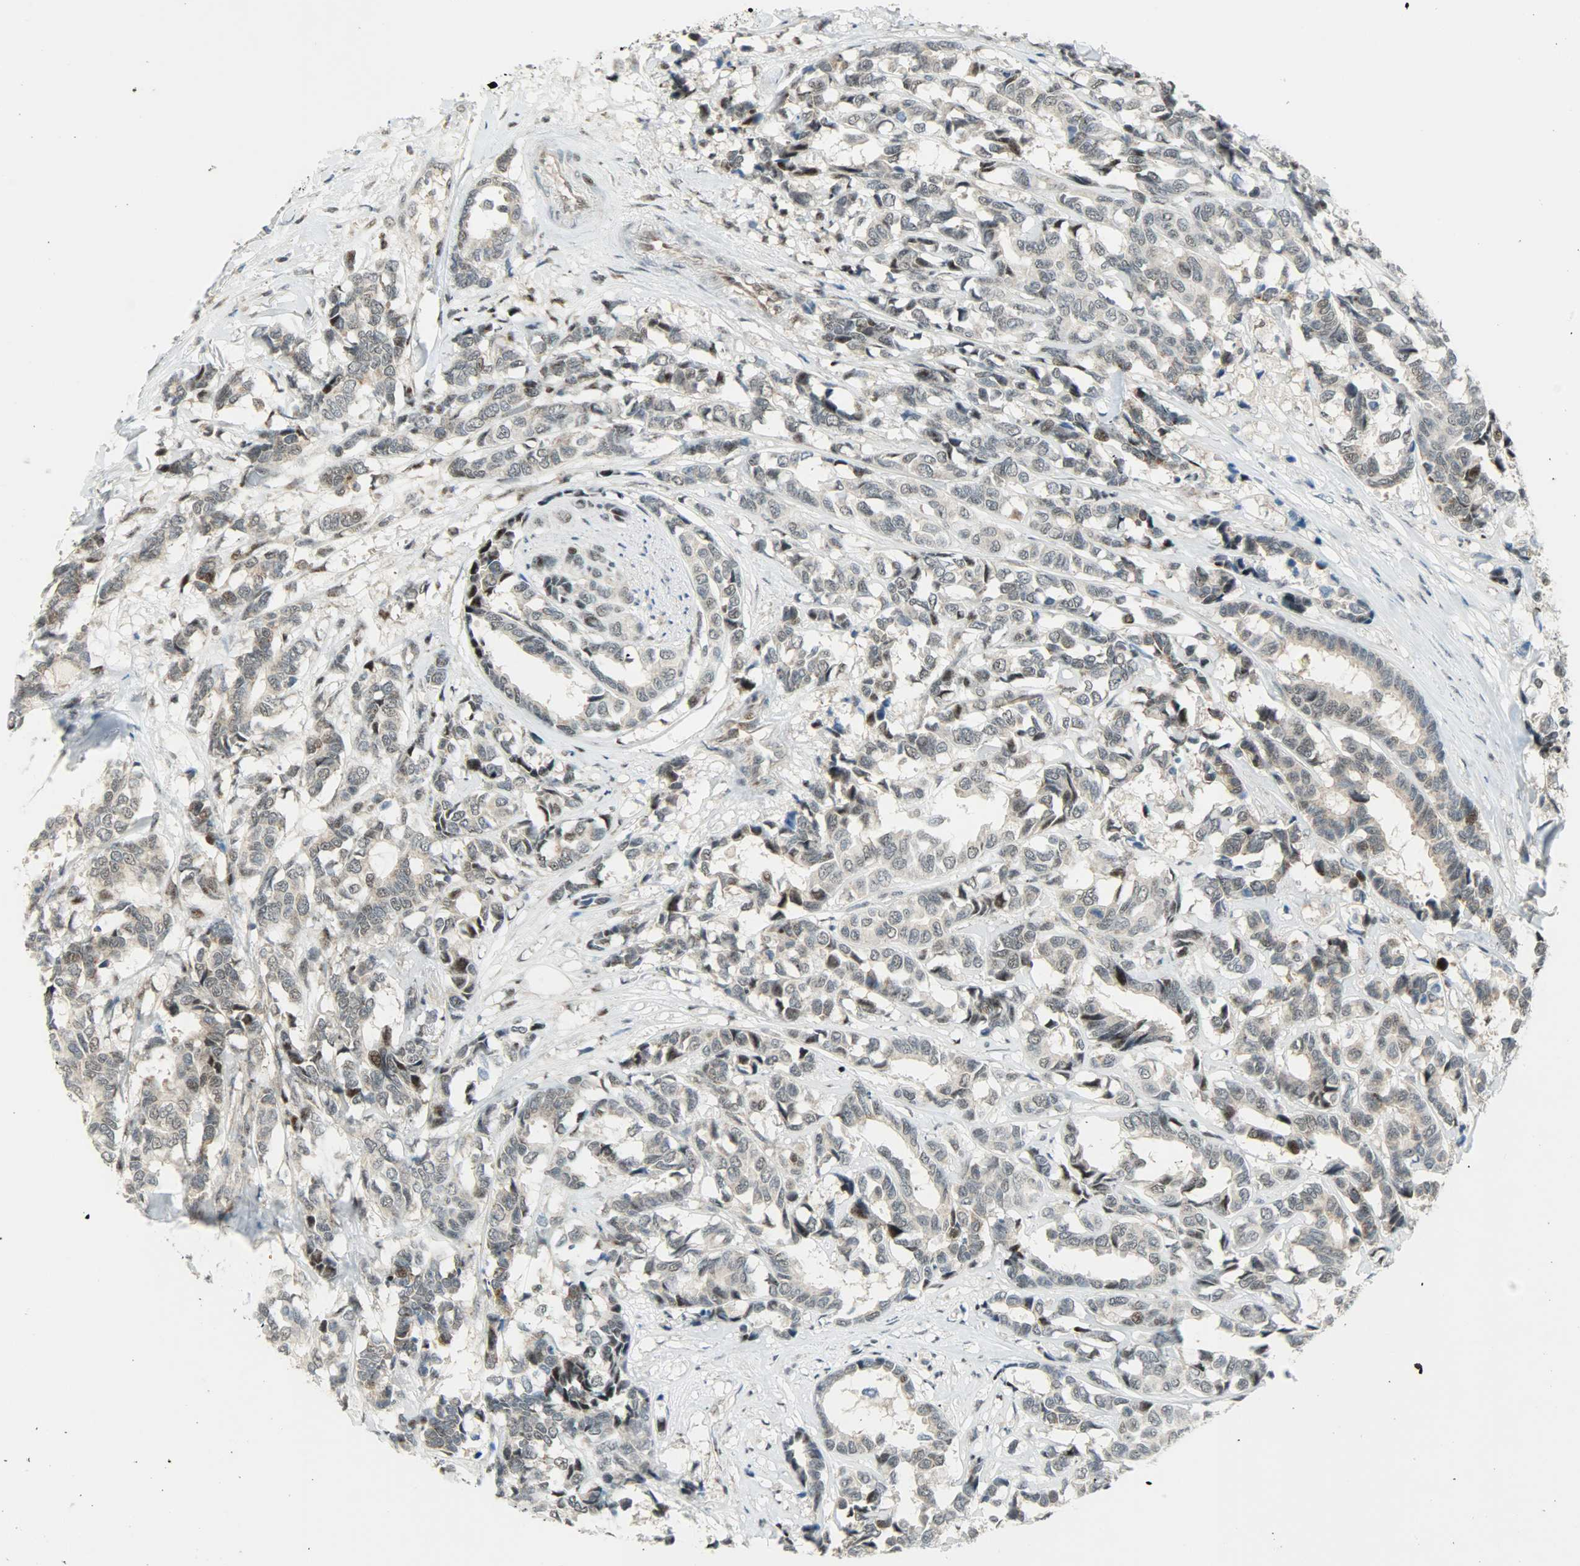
{"staining": {"intensity": "weak", "quantity": "<25%", "location": "cytoplasmic/membranous,nuclear"}, "tissue": "breast cancer", "cell_type": "Tumor cells", "image_type": "cancer", "snomed": [{"axis": "morphology", "description": "Duct carcinoma"}, {"axis": "topography", "description": "Breast"}], "caption": "Histopathology image shows no significant protein positivity in tumor cells of breast cancer. The staining is performed using DAB brown chromogen with nuclei counter-stained in using hematoxylin.", "gene": "IL15", "patient": {"sex": "female", "age": 87}}